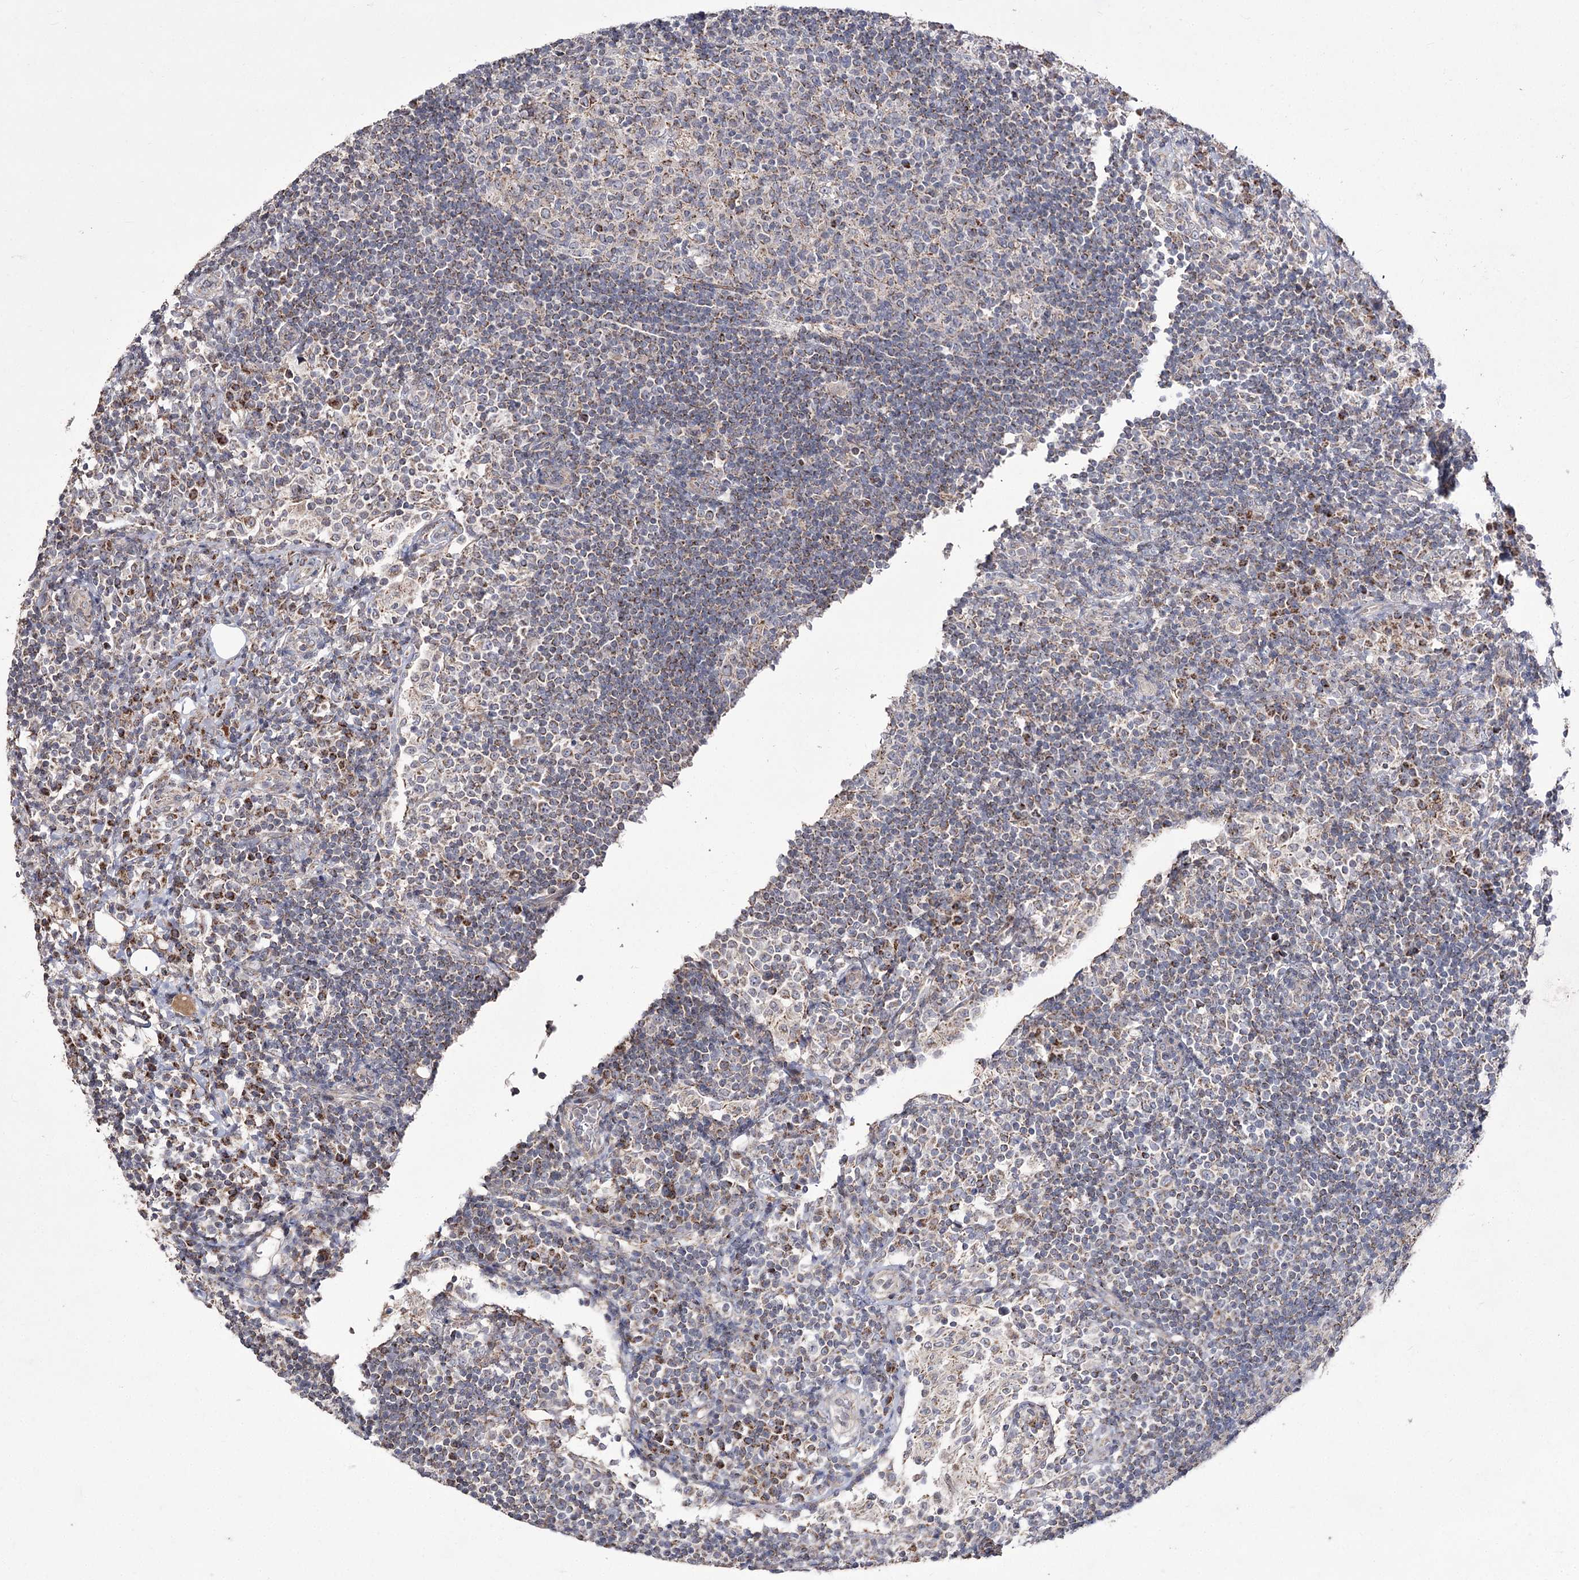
{"staining": {"intensity": "weak", "quantity": "<25%", "location": "cytoplasmic/membranous"}, "tissue": "lymph node", "cell_type": "Germinal center cells", "image_type": "normal", "snomed": [{"axis": "morphology", "description": "Normal tissue, NOS"}, {"axis": "topography", "description": "Lymph node"}], "caption": "This photomicrograph is of normal lymph node stained with immunohistochemistry to label a protein in brown with the nuclei are counter-stained blue. There is no expression in germinal center cells. (DAB IHC visualized using brightfield microscopy, high magnification).", "gene": "NADK2", "patient": {"sex": "female", "age": 53}}